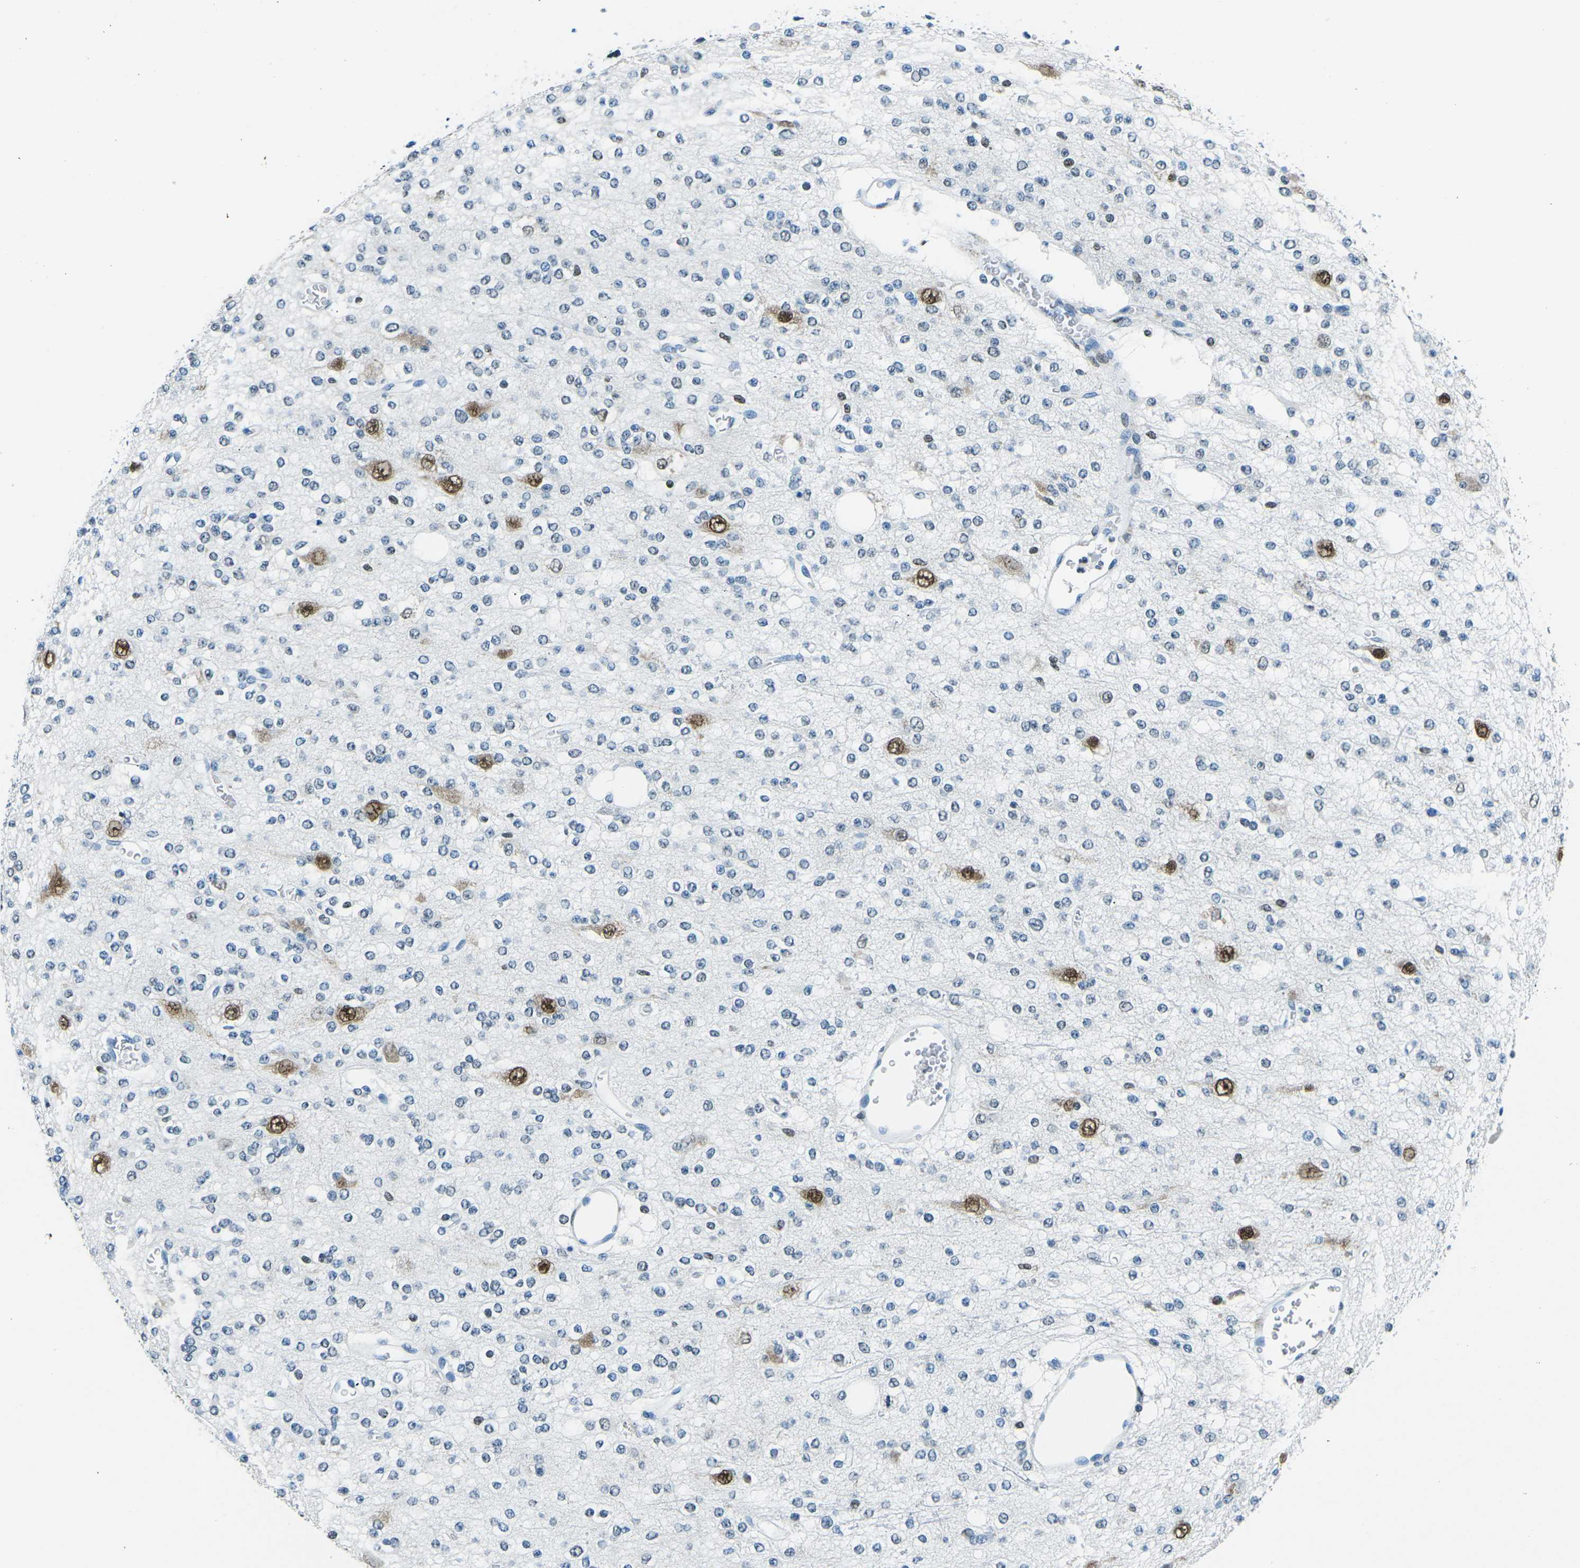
{"staining": {"intensity": "negative", "quantity": "none", "location": "none"}, "tissue": "glioma", "cell_type": "Tumor cells", "image_type": "cancer", "snomed": [{"axis": "morphology", "description": "Glioma, malignant, Low grade"}, {"axis": "topography", "description": "Brain"}], "caption": "An immunohistochemistry (IHC) image of glioma is shown. There is no staining in tumor cells of glioma.", "gene": "CELF2", "patient": {"sex": "male", "age": 38}}